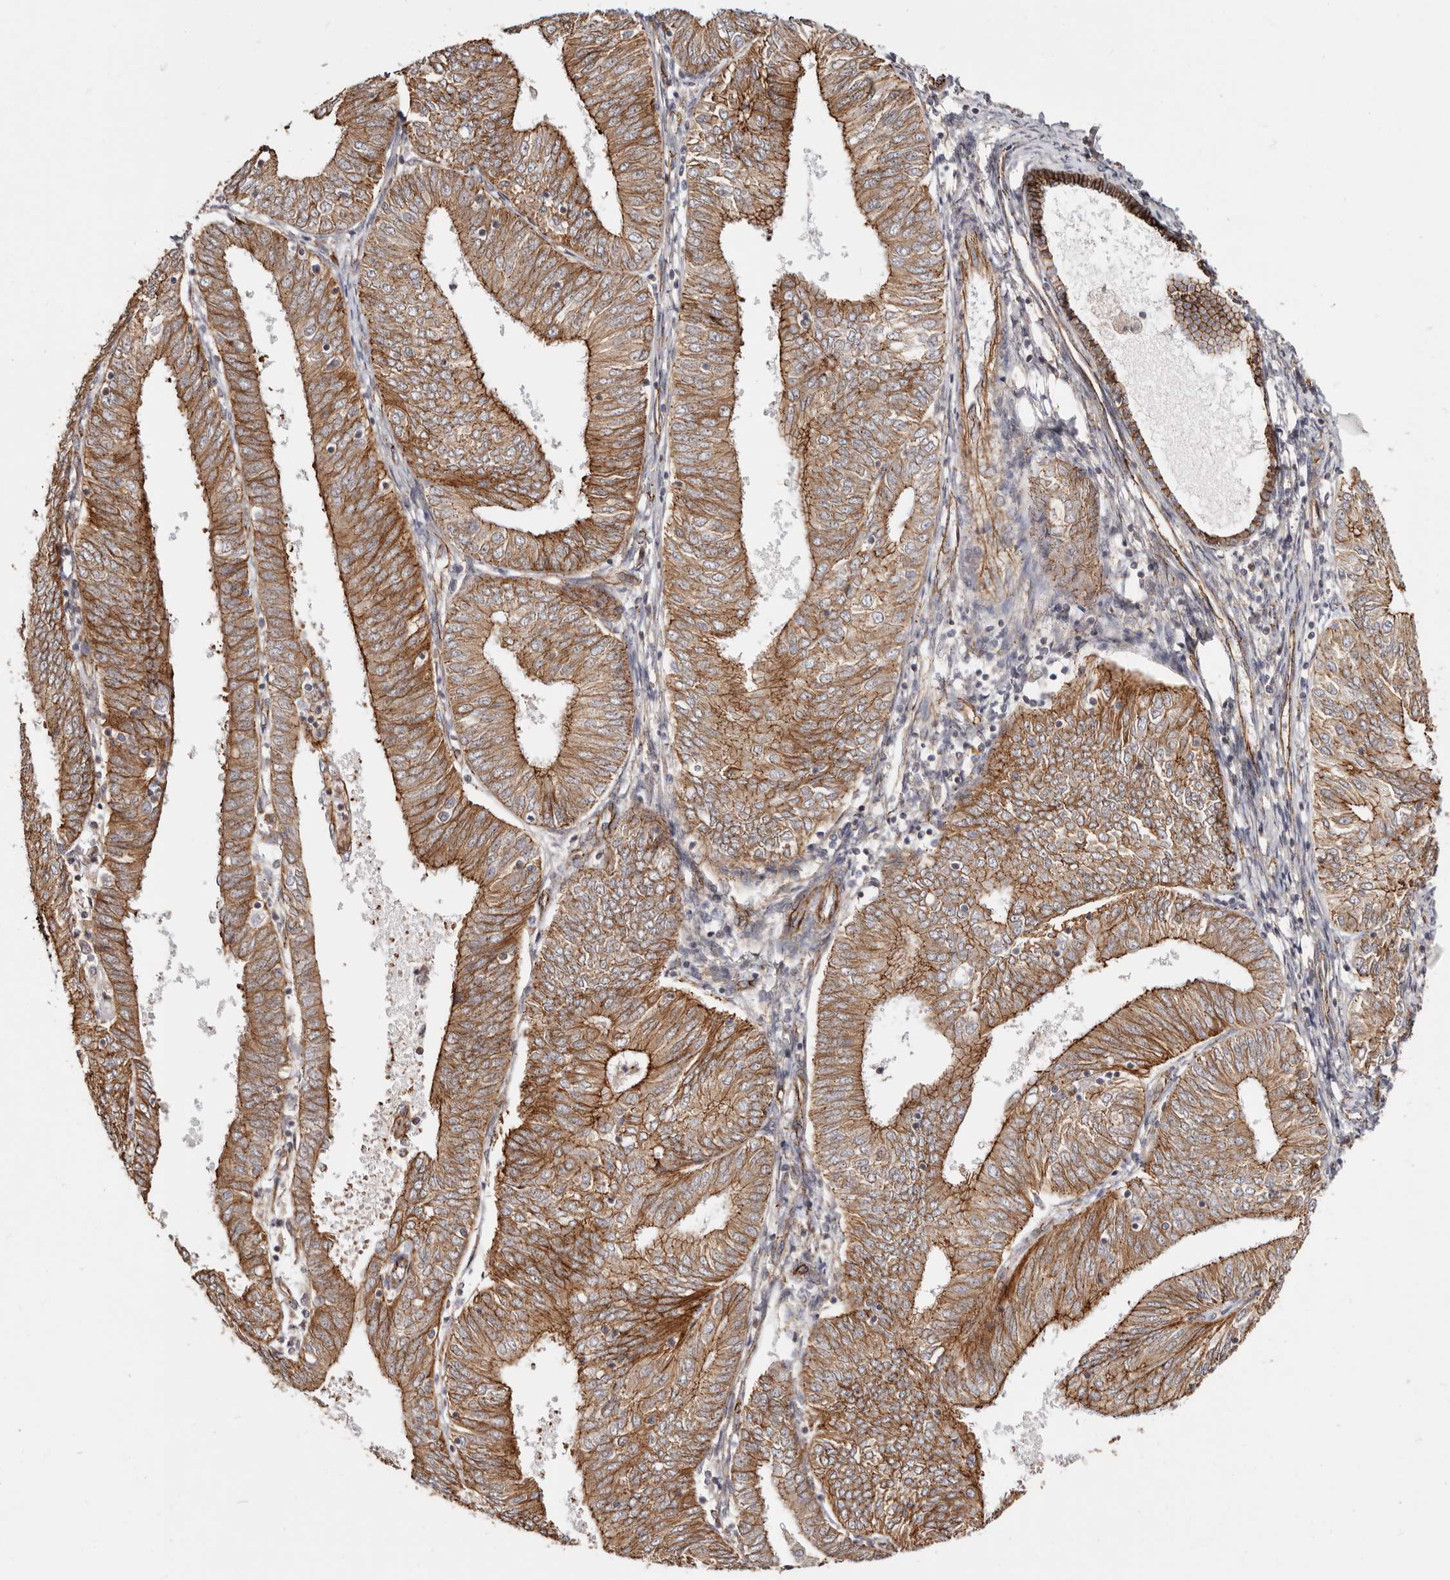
{"staining": {"intensity": "moderate", "quantity": ">75%", "location": "cytoplasmic/membranous"}, "tissue": "endometrial cancer", "cell_type": "Tumor cells", "image_type": "cancer", "snomed": [{"axis": "morphology", "description": "Adenocarcinoma, NOS"}, {"axis": "topography", "description": "Endometrium"}], "caption": "The image reveals immunohistochemical staining of endometrial cancer (adenocarcinoma). There is moderate cytoplasmic/membranous expression is appreciated in approximately >75% of tumor cells. (brown staining indicates protein expression, while blue staining denotes nuclei).", "gene": "CTNNB1", "patient": {"sex": "female", "age": 58}}